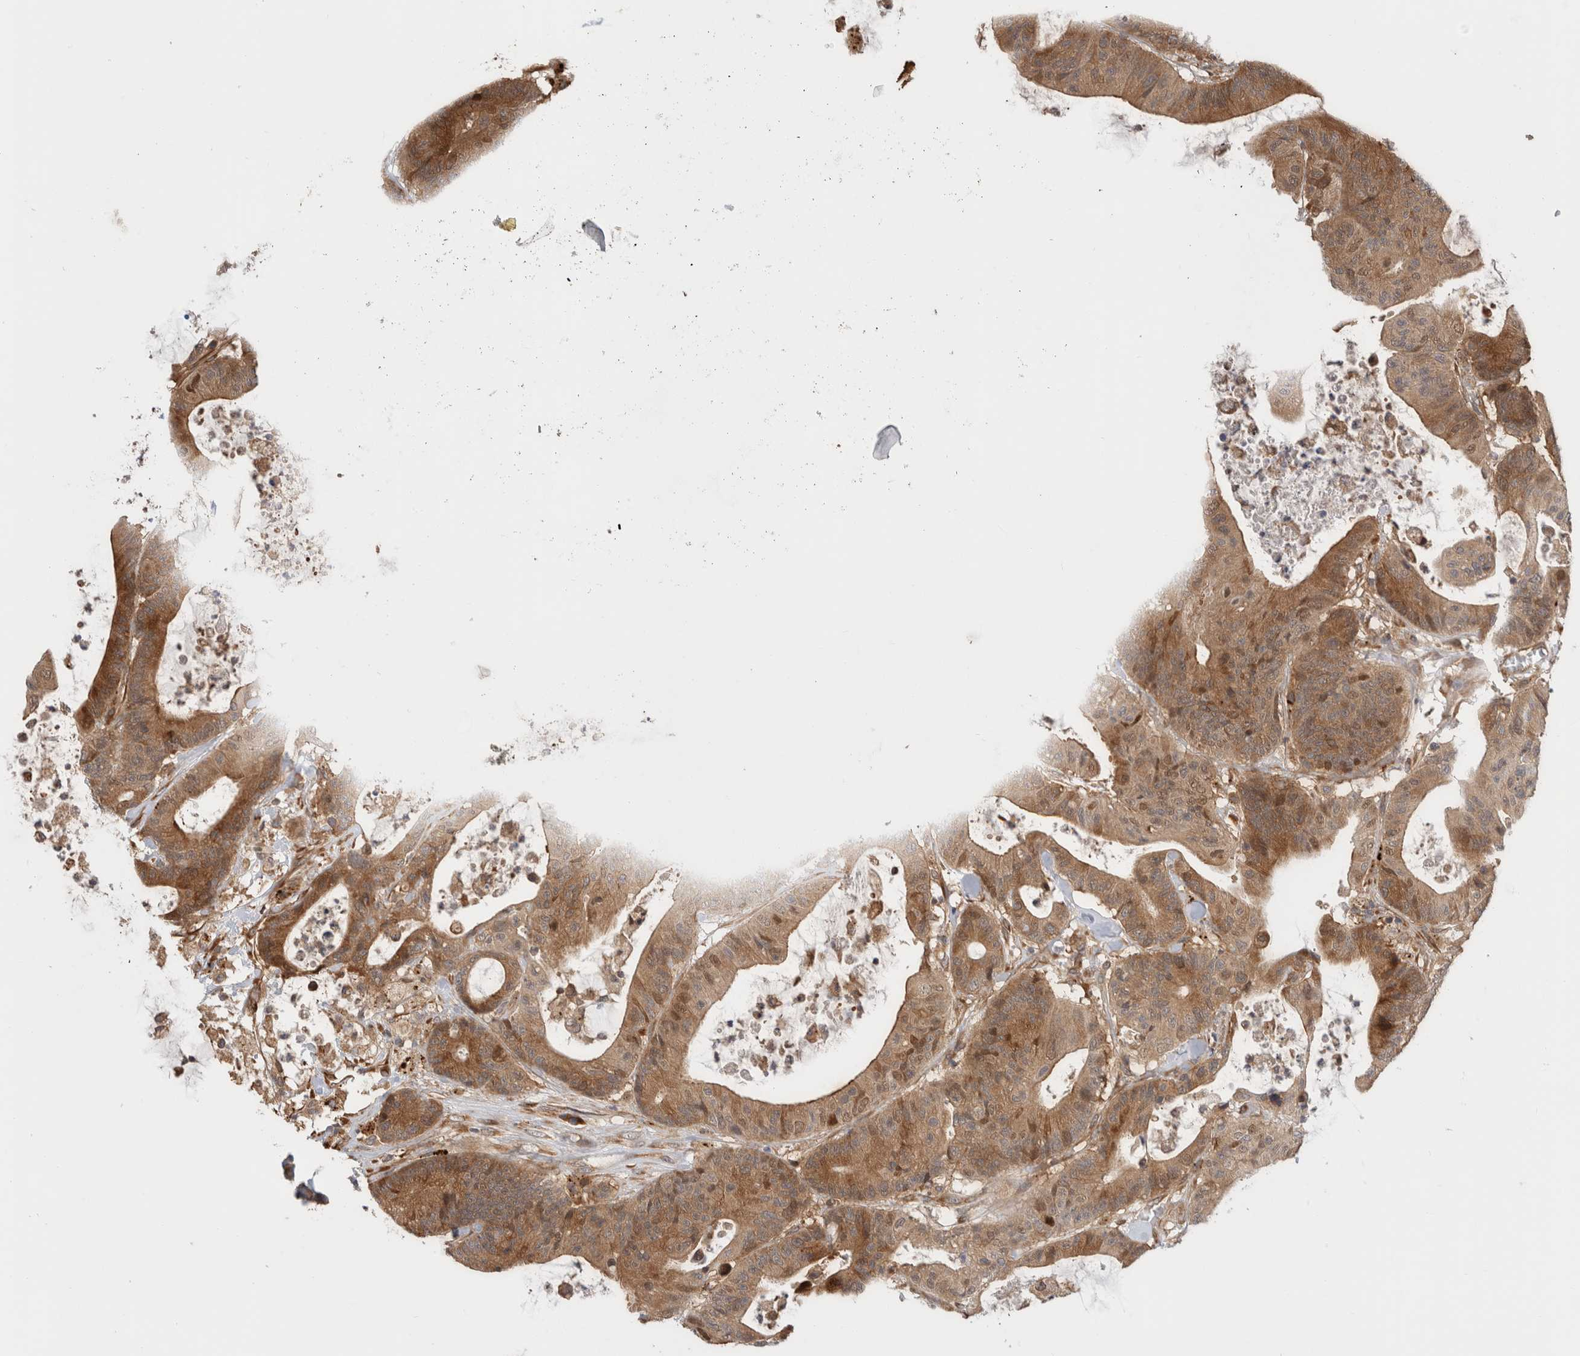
{"staining": {"intensity": "moderate", "quantity": ">75%", "location": "cytoplasmic/membranous,nuclear"}, "tissue": "colorectal cancer", "cell_type": "Tumor cells", "image_type": "cancer", "snomed": [{"axis": "morphology", "description": "Adenocarcinoma, NOS"}, {"axis": "topography", "description": "Colon"}], "caption": "A medium amount of moderate cytoplasmic/membranous and nuclear expression is appreciated in approximately >75% of tumor cells in colorectal cancer (adenocarcinoma) tissue. Using DAB (brown) and hematoxylin (blue) stains, captured at high magnification using brightfield microscopy.", "gene": "ACTL9", "patient": {"sex": "female", "age": 84}}